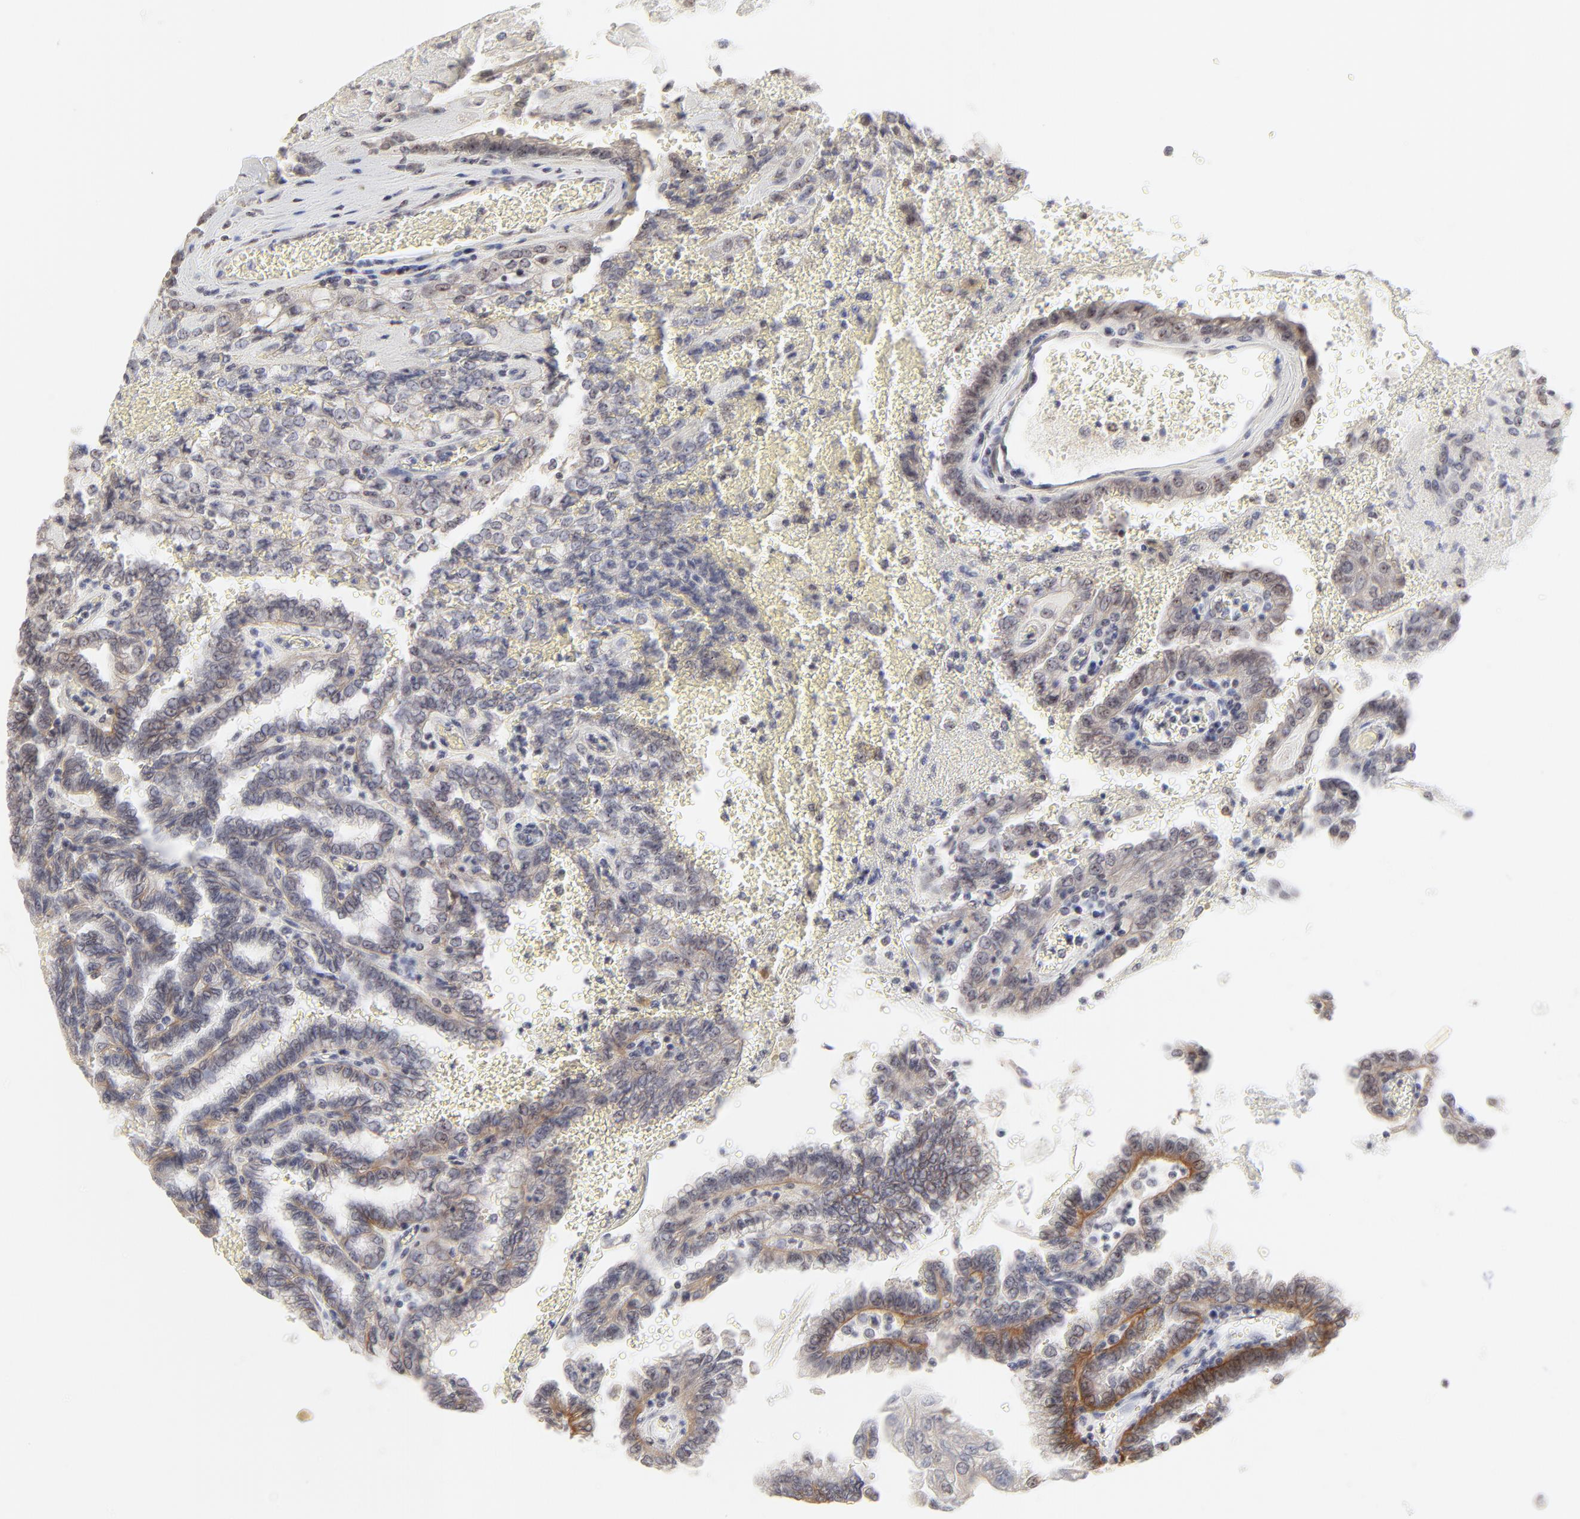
{"staining": {"intensity": "moderate", "quantity": ">75%", "location": "cytoplasmic/membranous"}, "tissue": "renal cancer", "cell_type": "Tumor cells", "image_type": "cancer", "snomed": [{"axis": "morphology", "description": "Inflammation, NOS"}, {"axis": "morphology", "description": "Adenocarcinoma, NOS"}, {"axis": "topography", "description": "Kidney"}], "caption": "Tumor cells show medium levels of moderate cytoplasmic/membranous positivity in about >75% of cells in human renal adenocarcinoma. (DAB (3,3'-diaminobenzidine) = brown stain, brightfield microscopy at high magnification).", "gene": "NFIL3", "patient": {"sex": "male", "age": 68}}